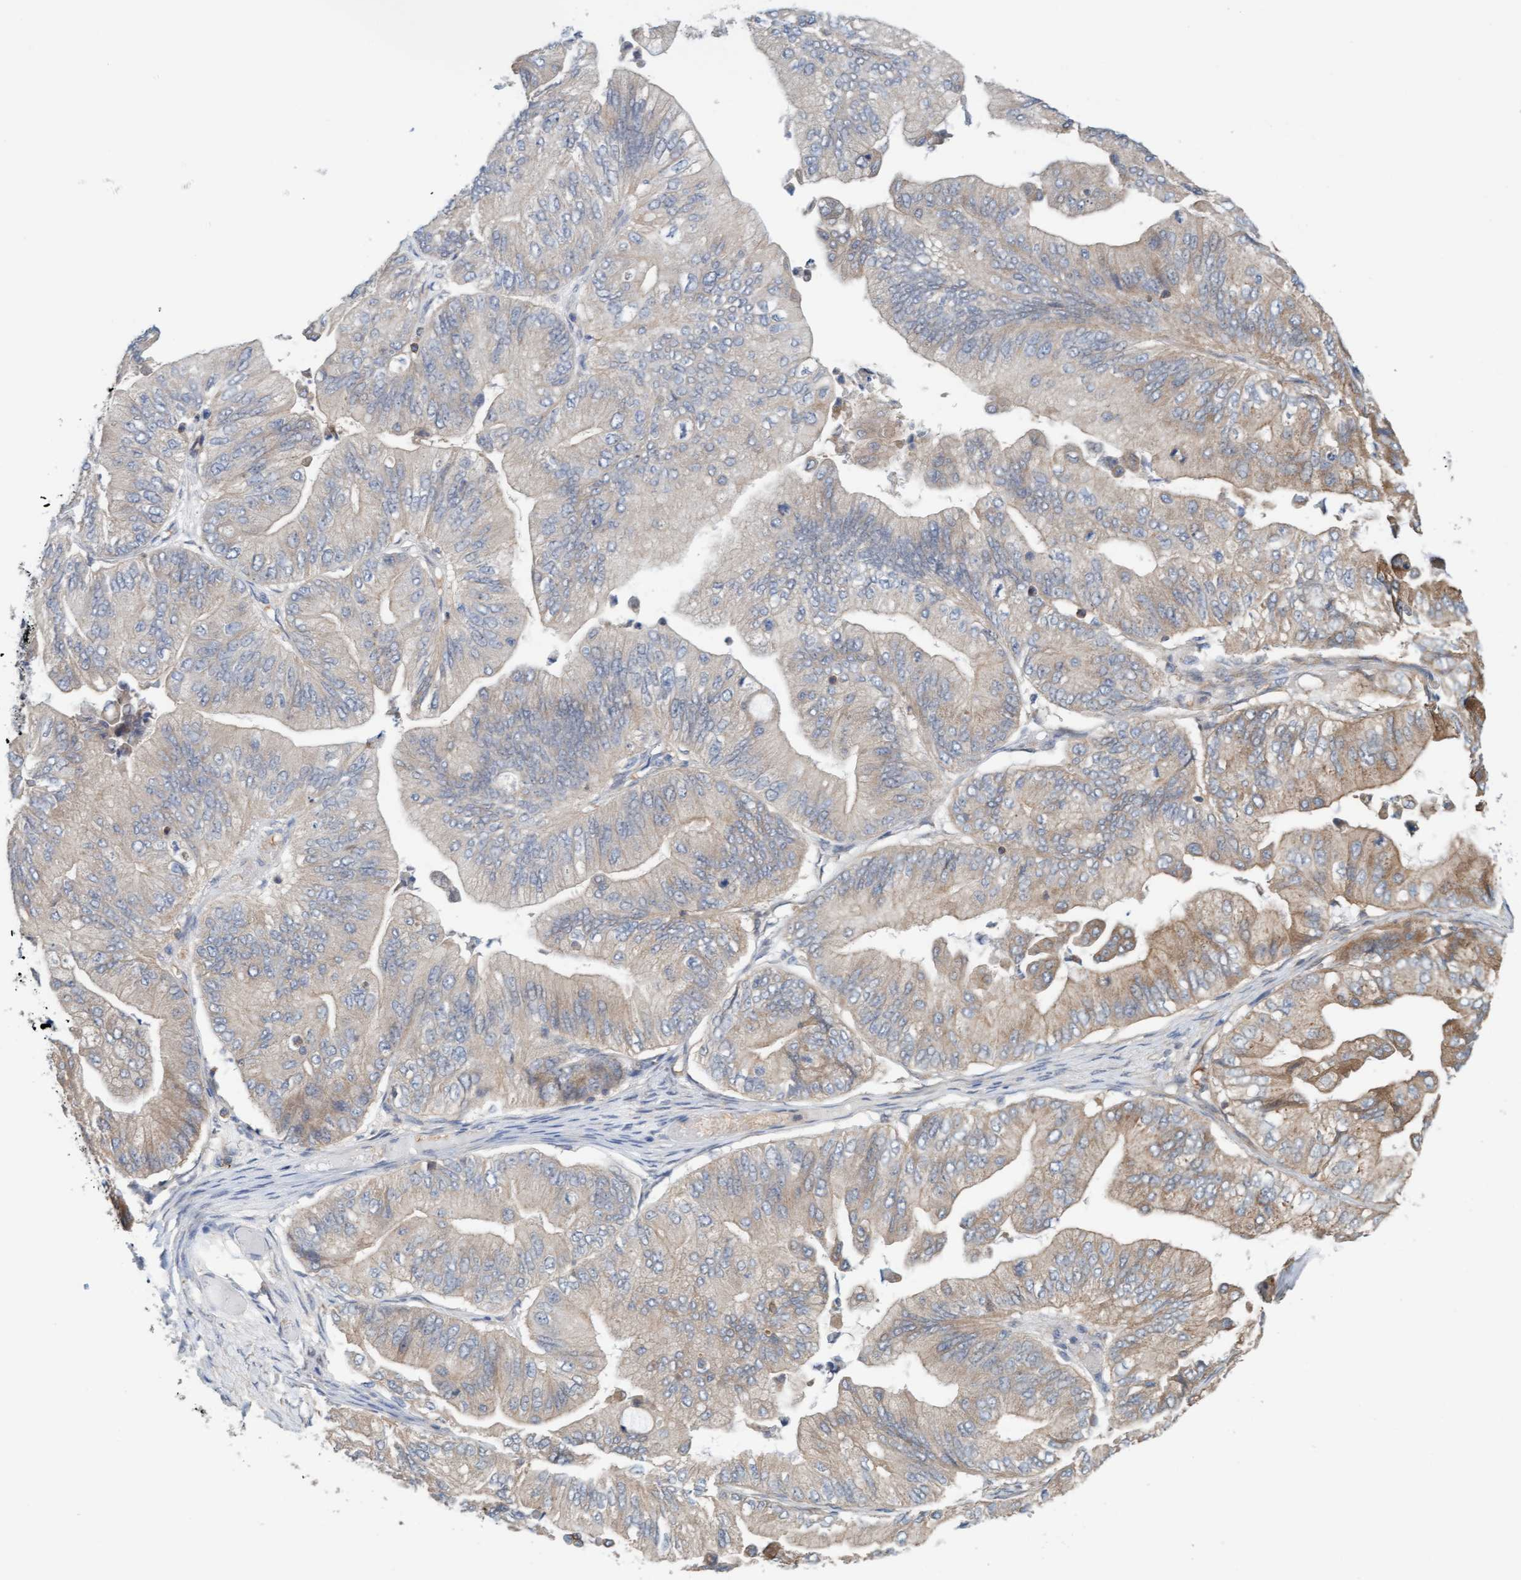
{"staining": {"intensity": "moderate", "quantity": "25%-75%", "location": "cytoplasmic/membranous"}, "tissue": "ovarian cancer", "cell_type": "Tumor cells", "image_type": "cancer", "snomed": [{"axis": "morphology", "description": "Cystadenocarcinoma, mucinous, NOS"}, {"axis": "topography", "description": "Ovary"}], "caption": "Protein analysis of ovarian cancer tissue demonstrates moderate cytoplasmic/membranous expression in about 25%-75% of tumor cells.", "gene": "UBAP1", "patient": {"sex": "female", "age": 61}}